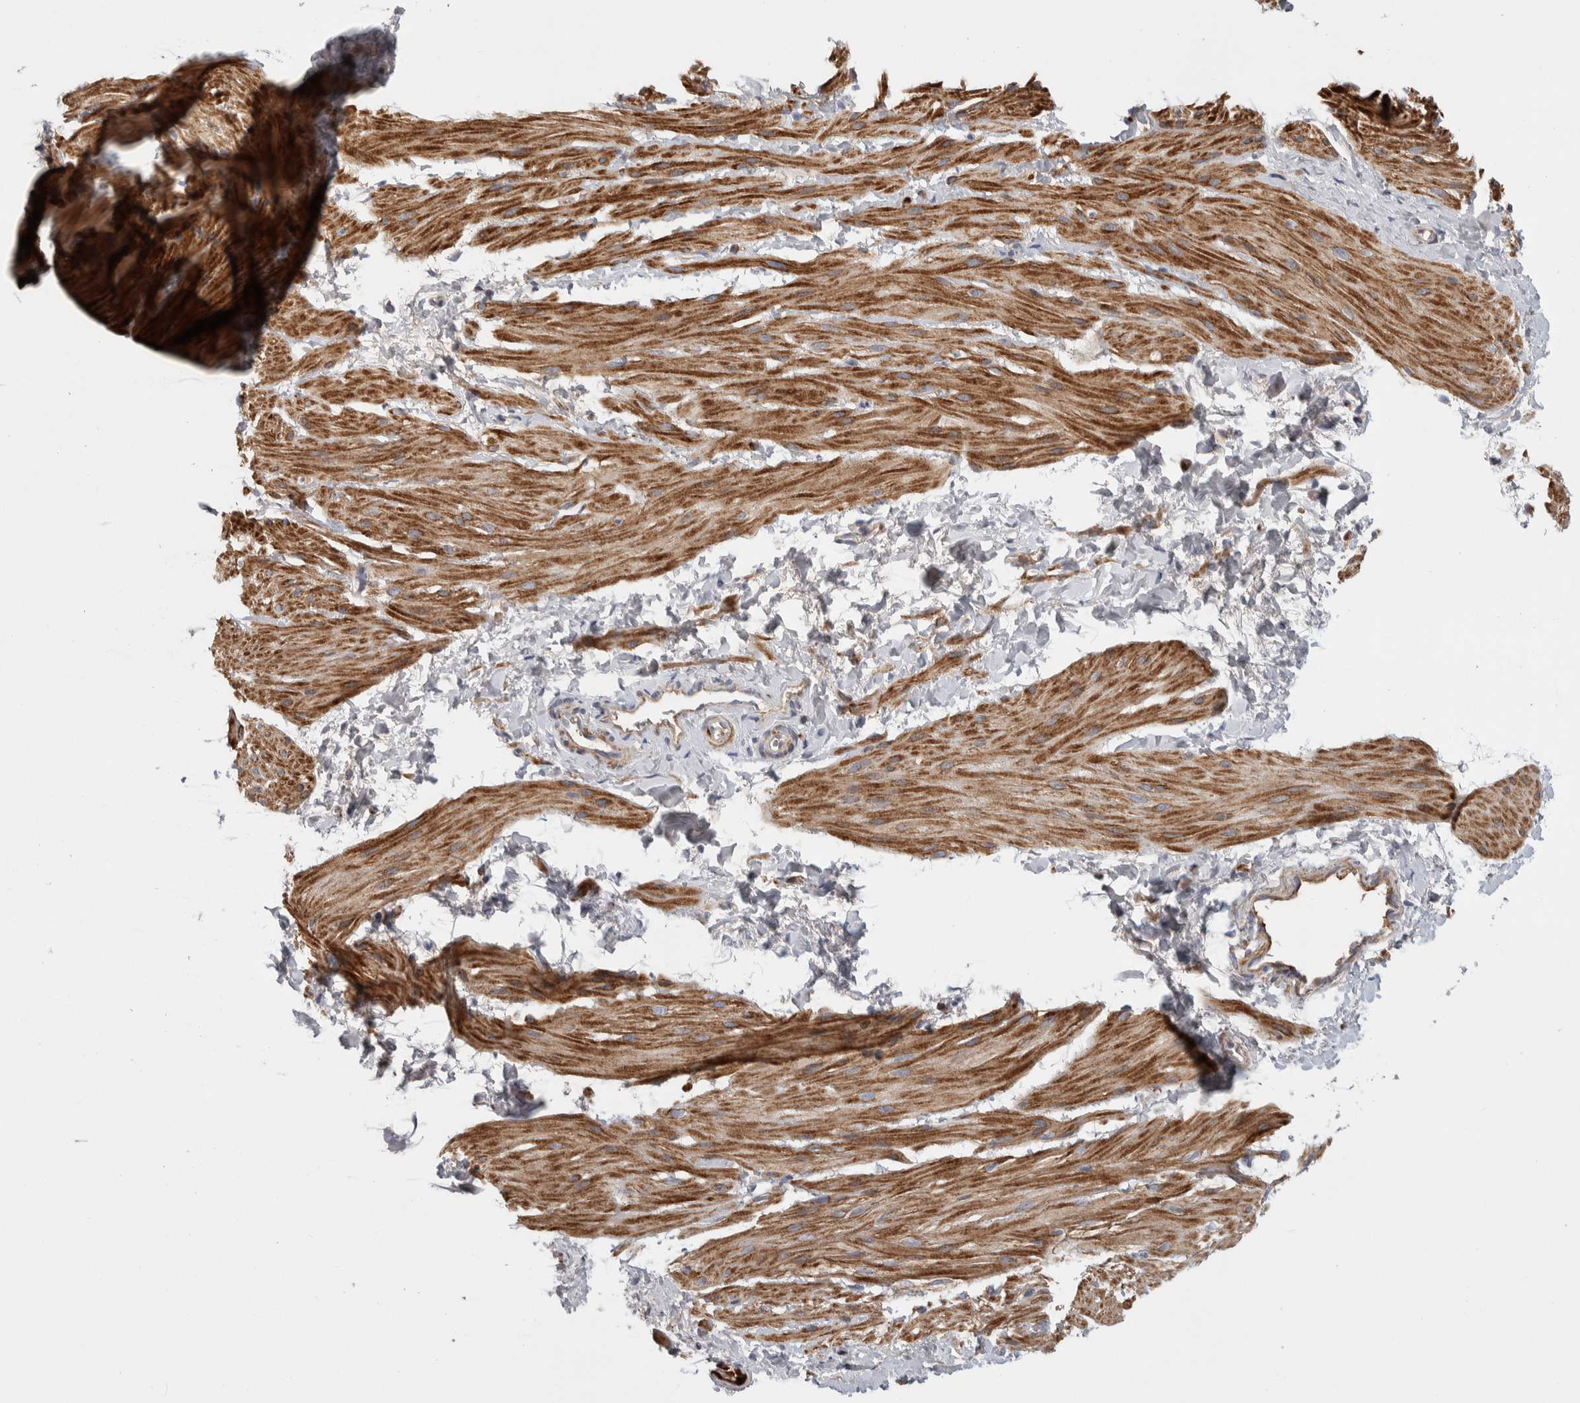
{"staining": {"intensity": "moderate", "quantity": ">75%", "location": "cytoplasmic/membranous"}, "tissue": "smooth muscle", "cell_type": "Smooth muscle cells", "image_type": "normal", "snomed": [{"axis": "morphology", "description": "Normal tissue, NOS"}, {"axis": "topography", "description": "Smooth muscle"}], "caption": "Immunohistochemical staining of unremarkable human smooth muscle shows moderate cytoplasmic/membranous protein expression in about >75% of smooth muscle cells. (Stains: DAB (3,3'-diaminobenzidine) in brown, nuclei in blue, Microscopy: brightfield microscopy at high magnification).", "gene": "PSMG3", "patient": {"sex": "male", "age": 16}}